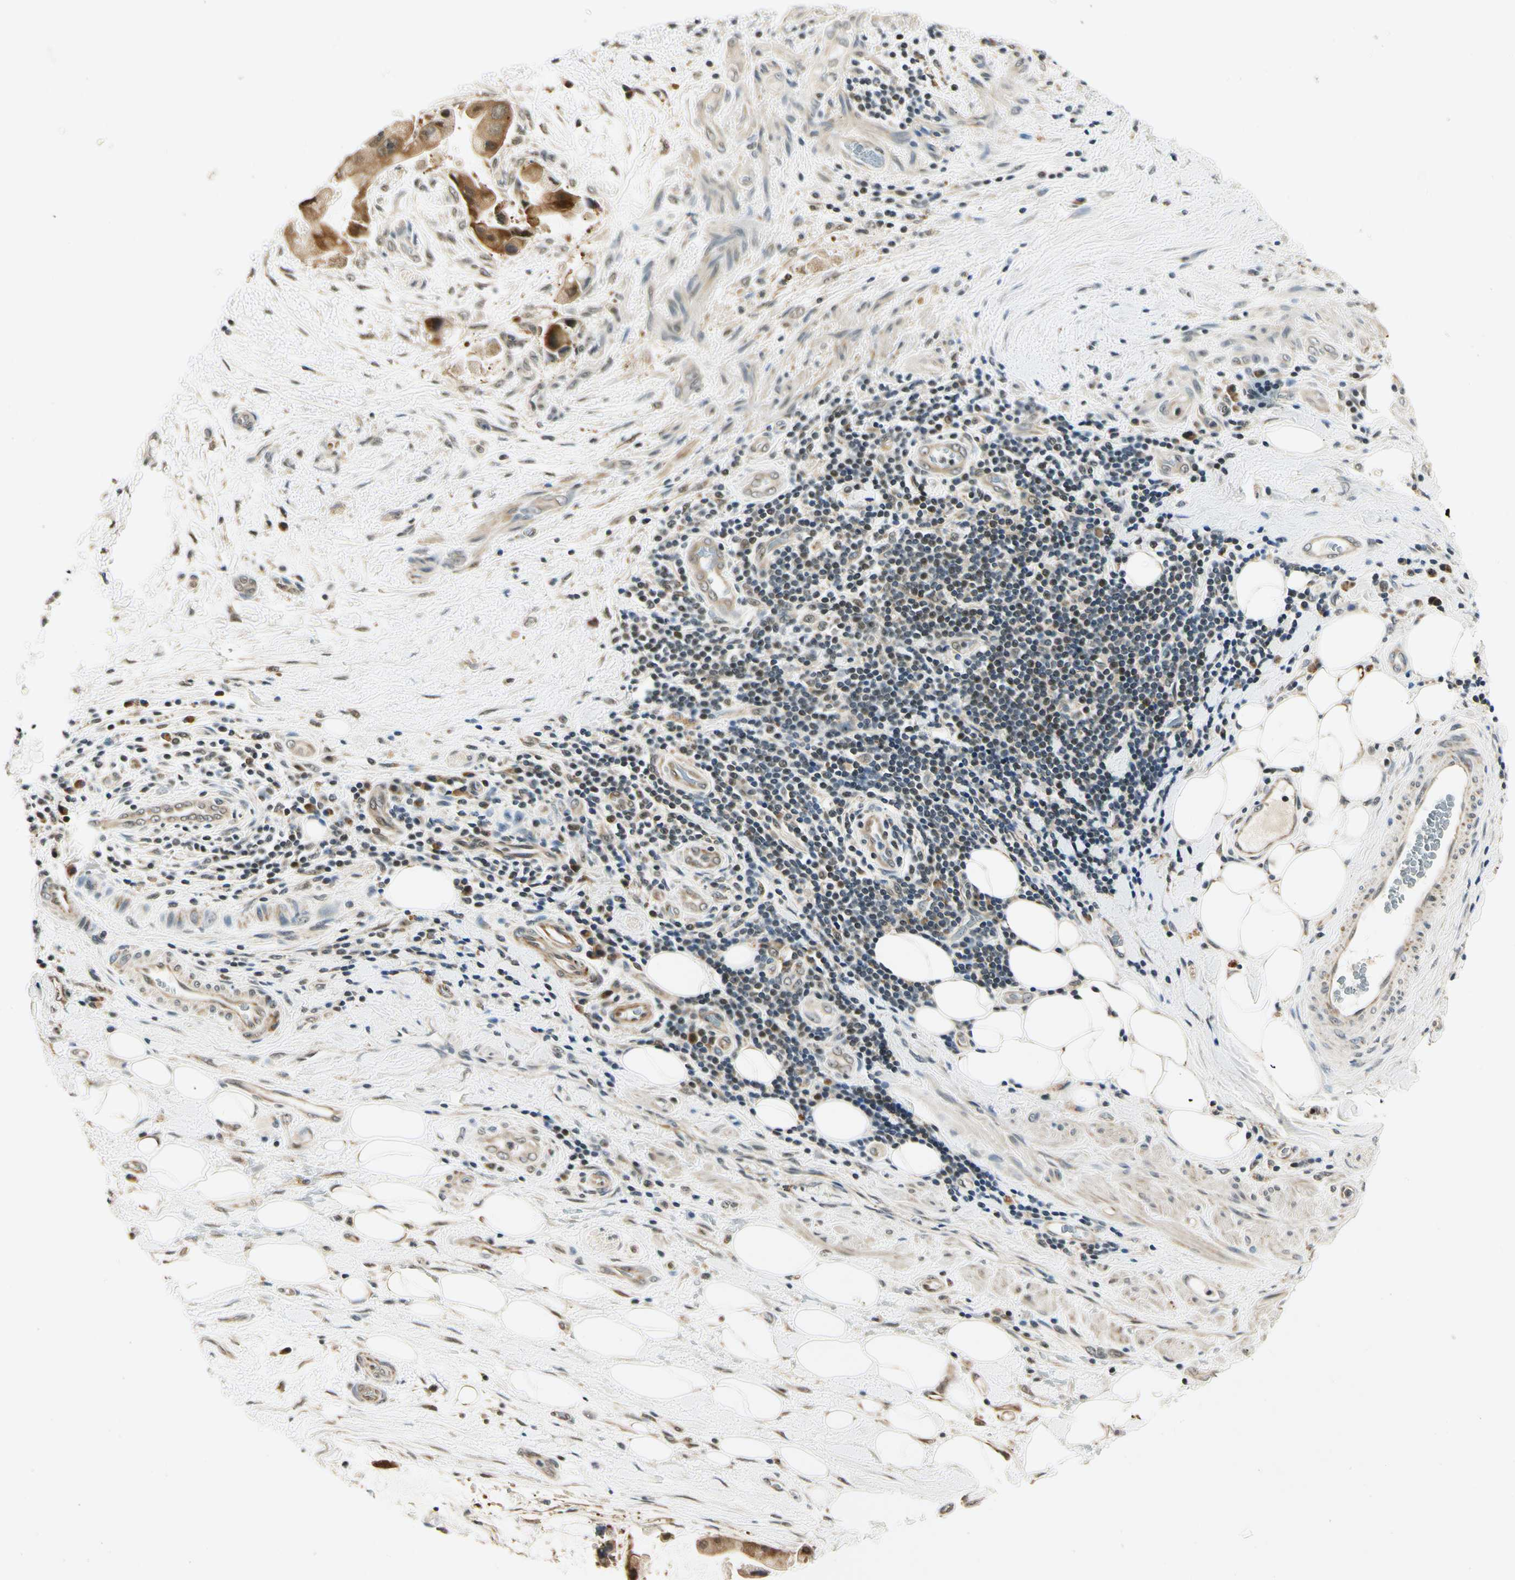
{"staining": {"intensity": "strong", "quantity": "25%-75%", "location": "cytoplasmic/membranous,nuclear"}, "tissue": "liver cancer", "cell_type": "Tumor cells", "image_type": "cancer", "snomed": [{"axis": "morphology", "description": "Normal tissue, NOS"}, {"axis": "morphology", "description": "Cholangiocarcinoma"}, {"axis": "topography", "description": "Liver"}, {"axis": "topography", "description": "Peripheral nerve tissue"}], "caption": "Protein staining by immunohistochemistry displays strong cytoplasmic/membranous and nuclear positivity in about 25%-75% of tumor cells in liver cancer (cholangiocarcinoma). The staining was performed using DAB (3,3'-diaminobenzidine), with brown indicating positive protein expression. Nuclei are stained blue with hematoxylin.", "gene": "PDK2", "patient": {"sex": "male", "age": 50}}